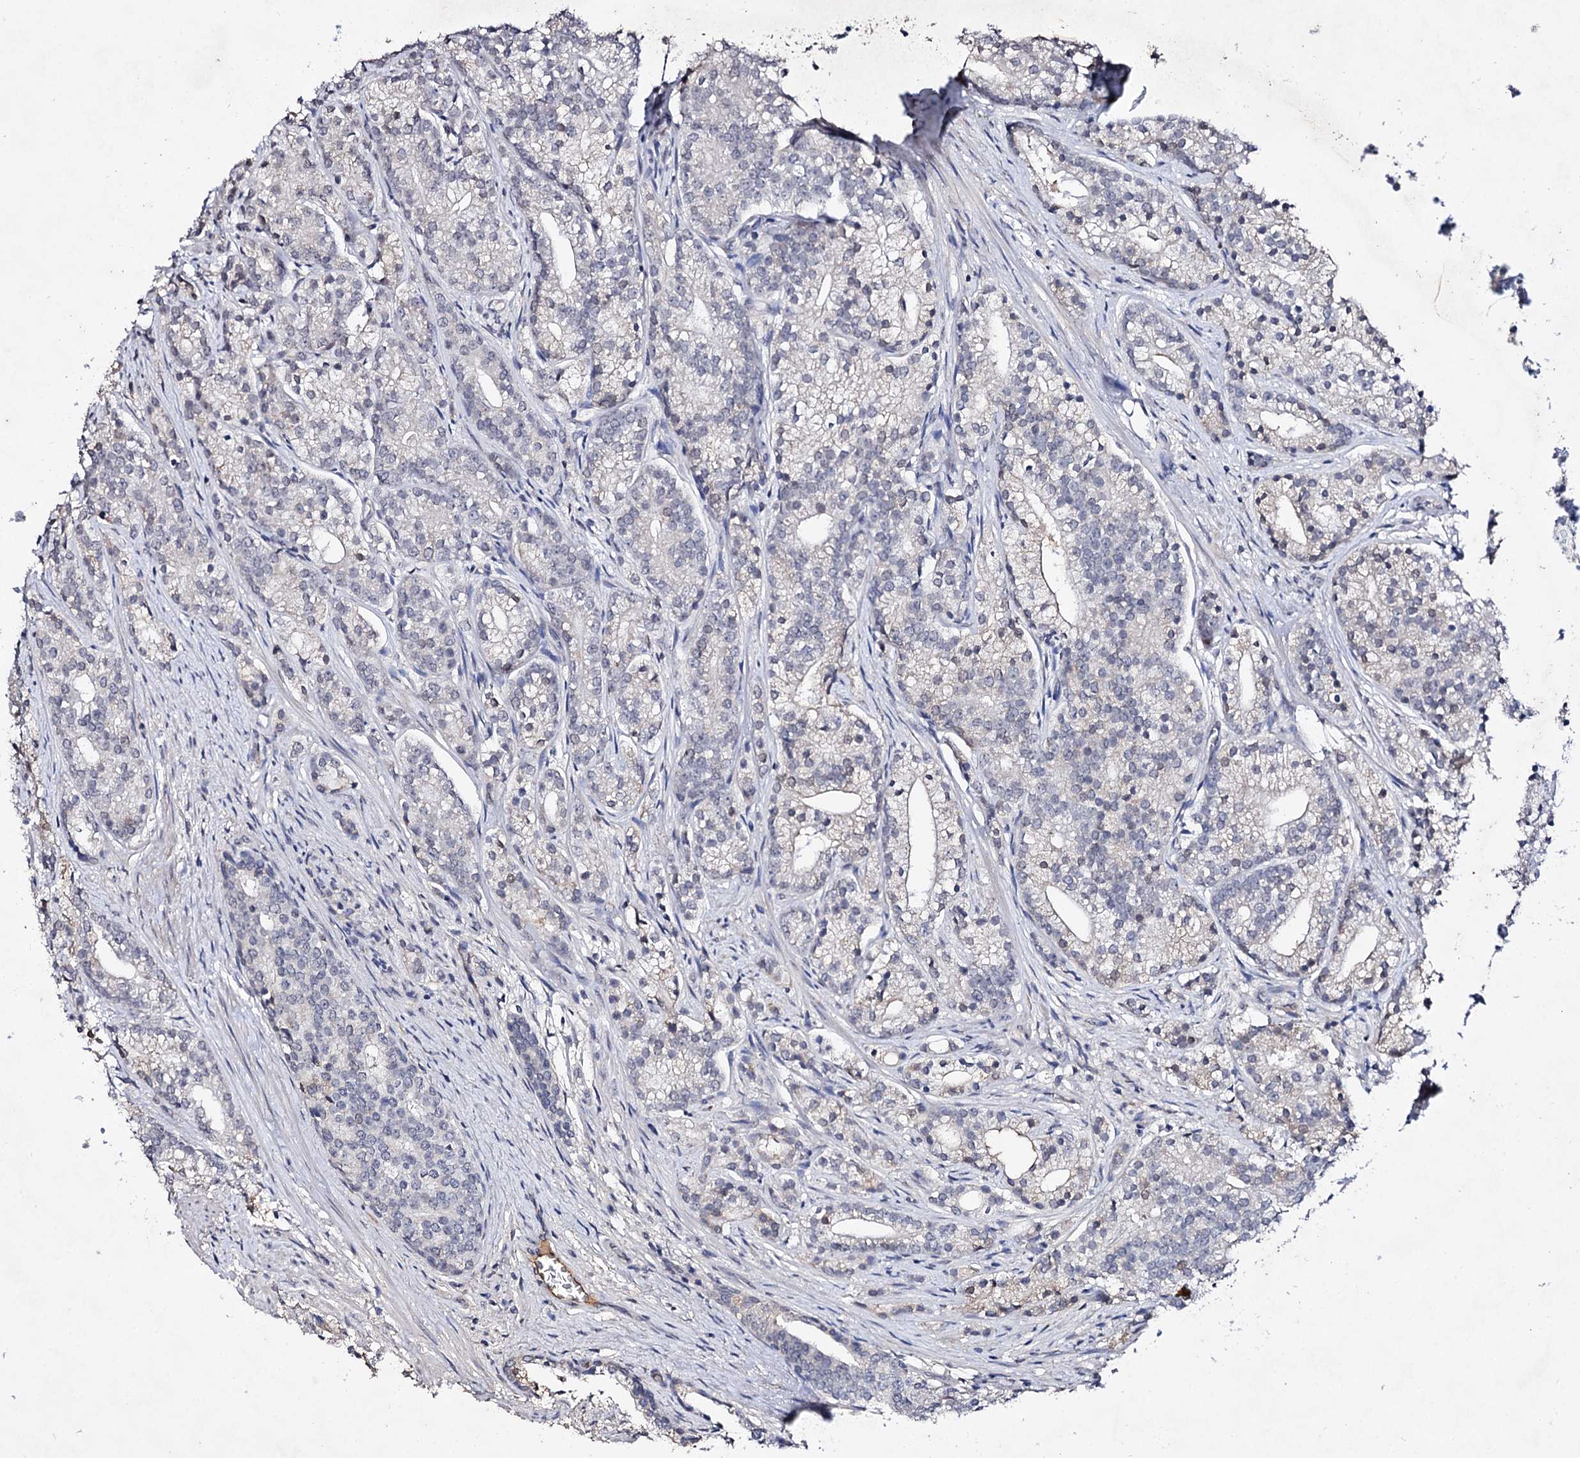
{"staining": {"intensity": "negative", "quantity": "none", "location": "none"}, "tissue": "prostate cancer", "cell_type": "Tumor cells", "image_type": "cancer", "snomed": [{"axis": "morphology", "description": "Adenocarcinoma, Low grade"}, {"axis": "topography", "description": "Prostate"}], "caption": "Histopathology image shows no significant protein positivity in tumor cells of prostate cancer.", "gene": "PLIN1", "patient": {"sex": "male", "age": 71}}